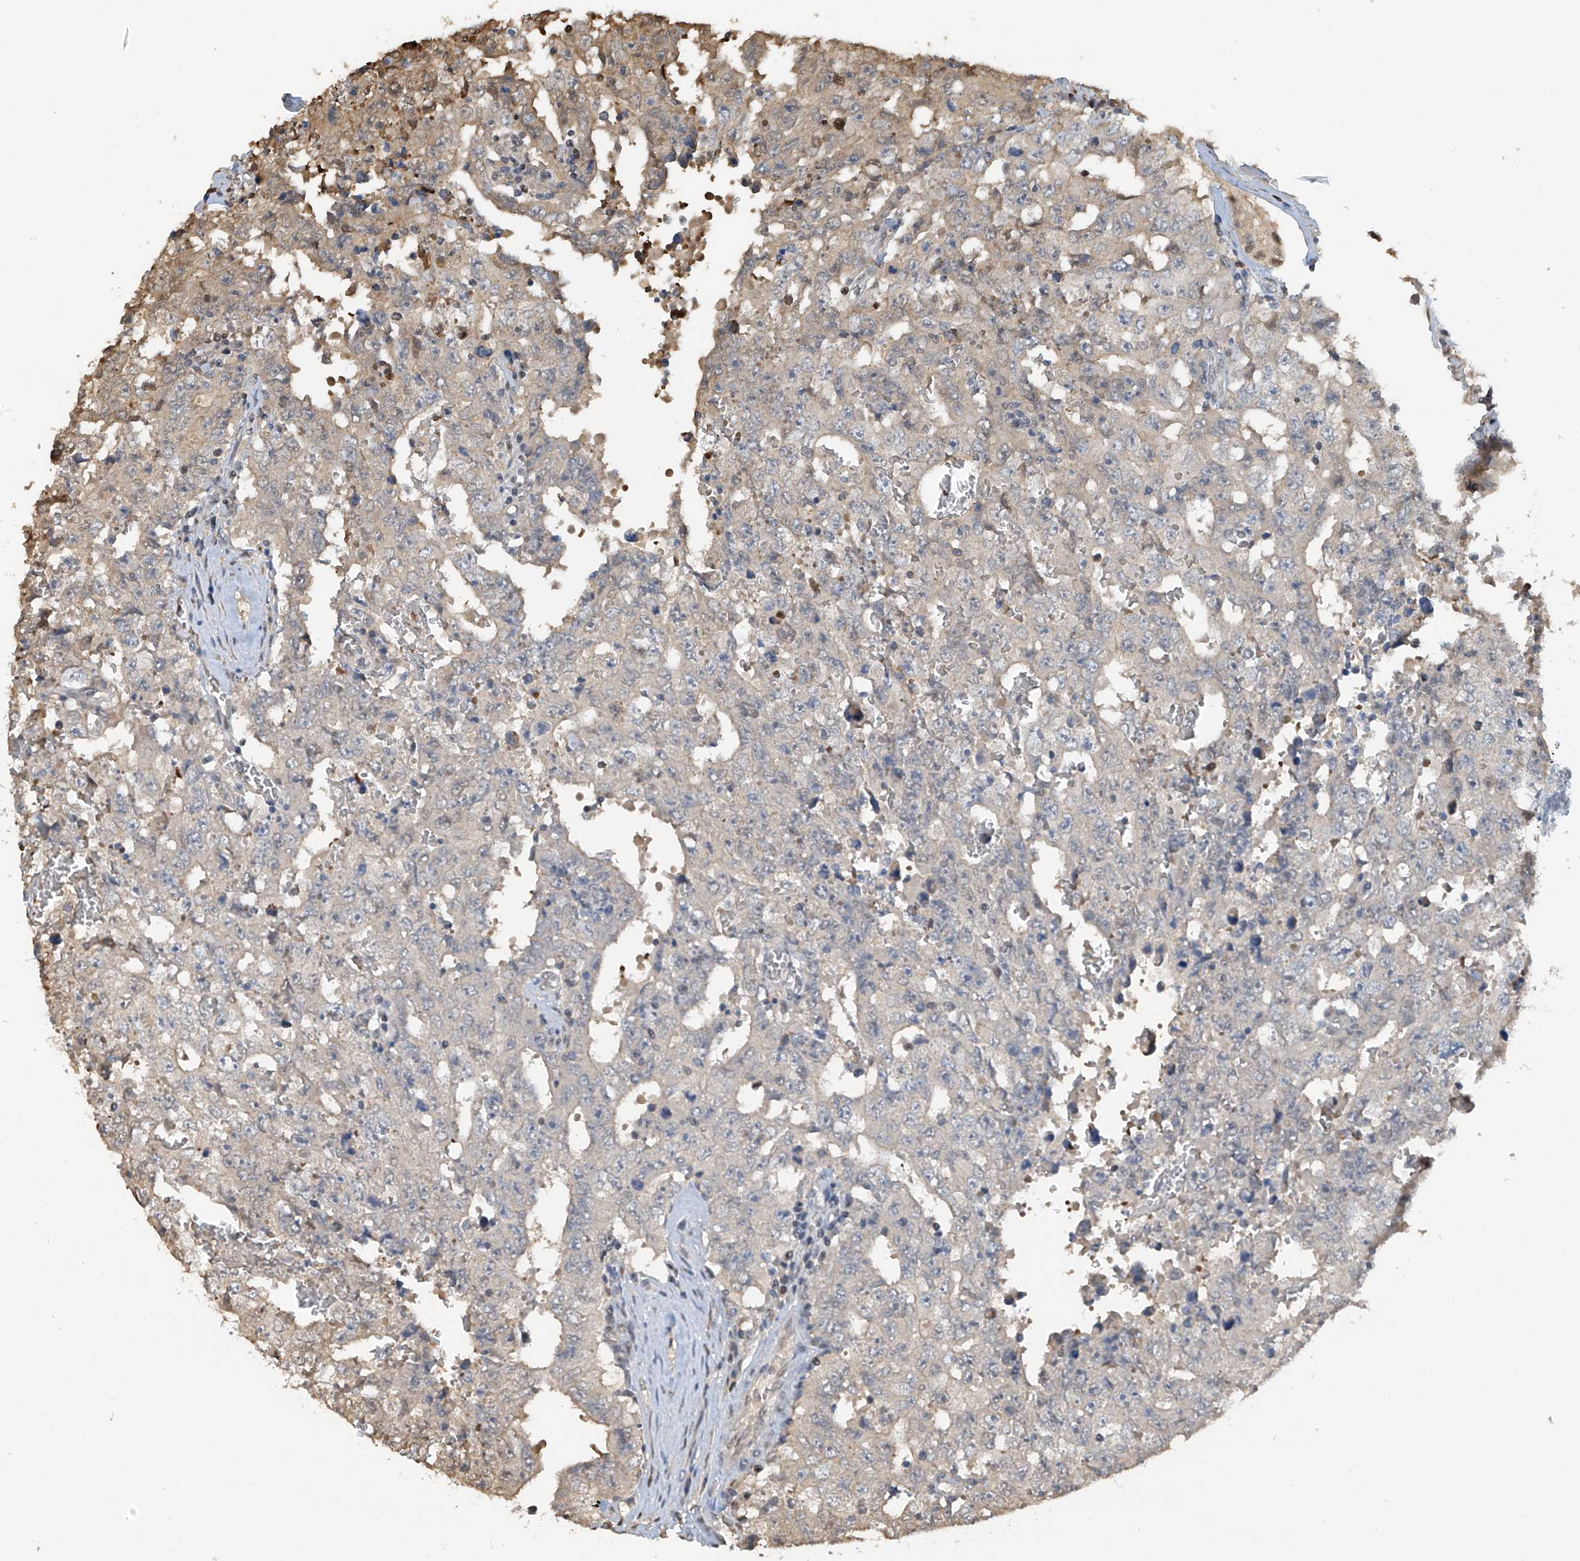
{"staining": {"intensity": "negative", "quantity": "none", "location": "none"}, "tissue": "testis cancer", "cell_type": "Tumor cells", "image_type": "cancer", "snomed": [{"axis": "morphology", "description": "Carcinoma, Embryonal, NOS"}, {"axis": "topography", "description": "Testis"}], "caption": "Testis cancer (embryonal carcinoma) was stained to show a protein in brown. There is no significant positivity in tumor cells.", "gene": "PMM1", "patient": {"sex": "male", "age": 26}}